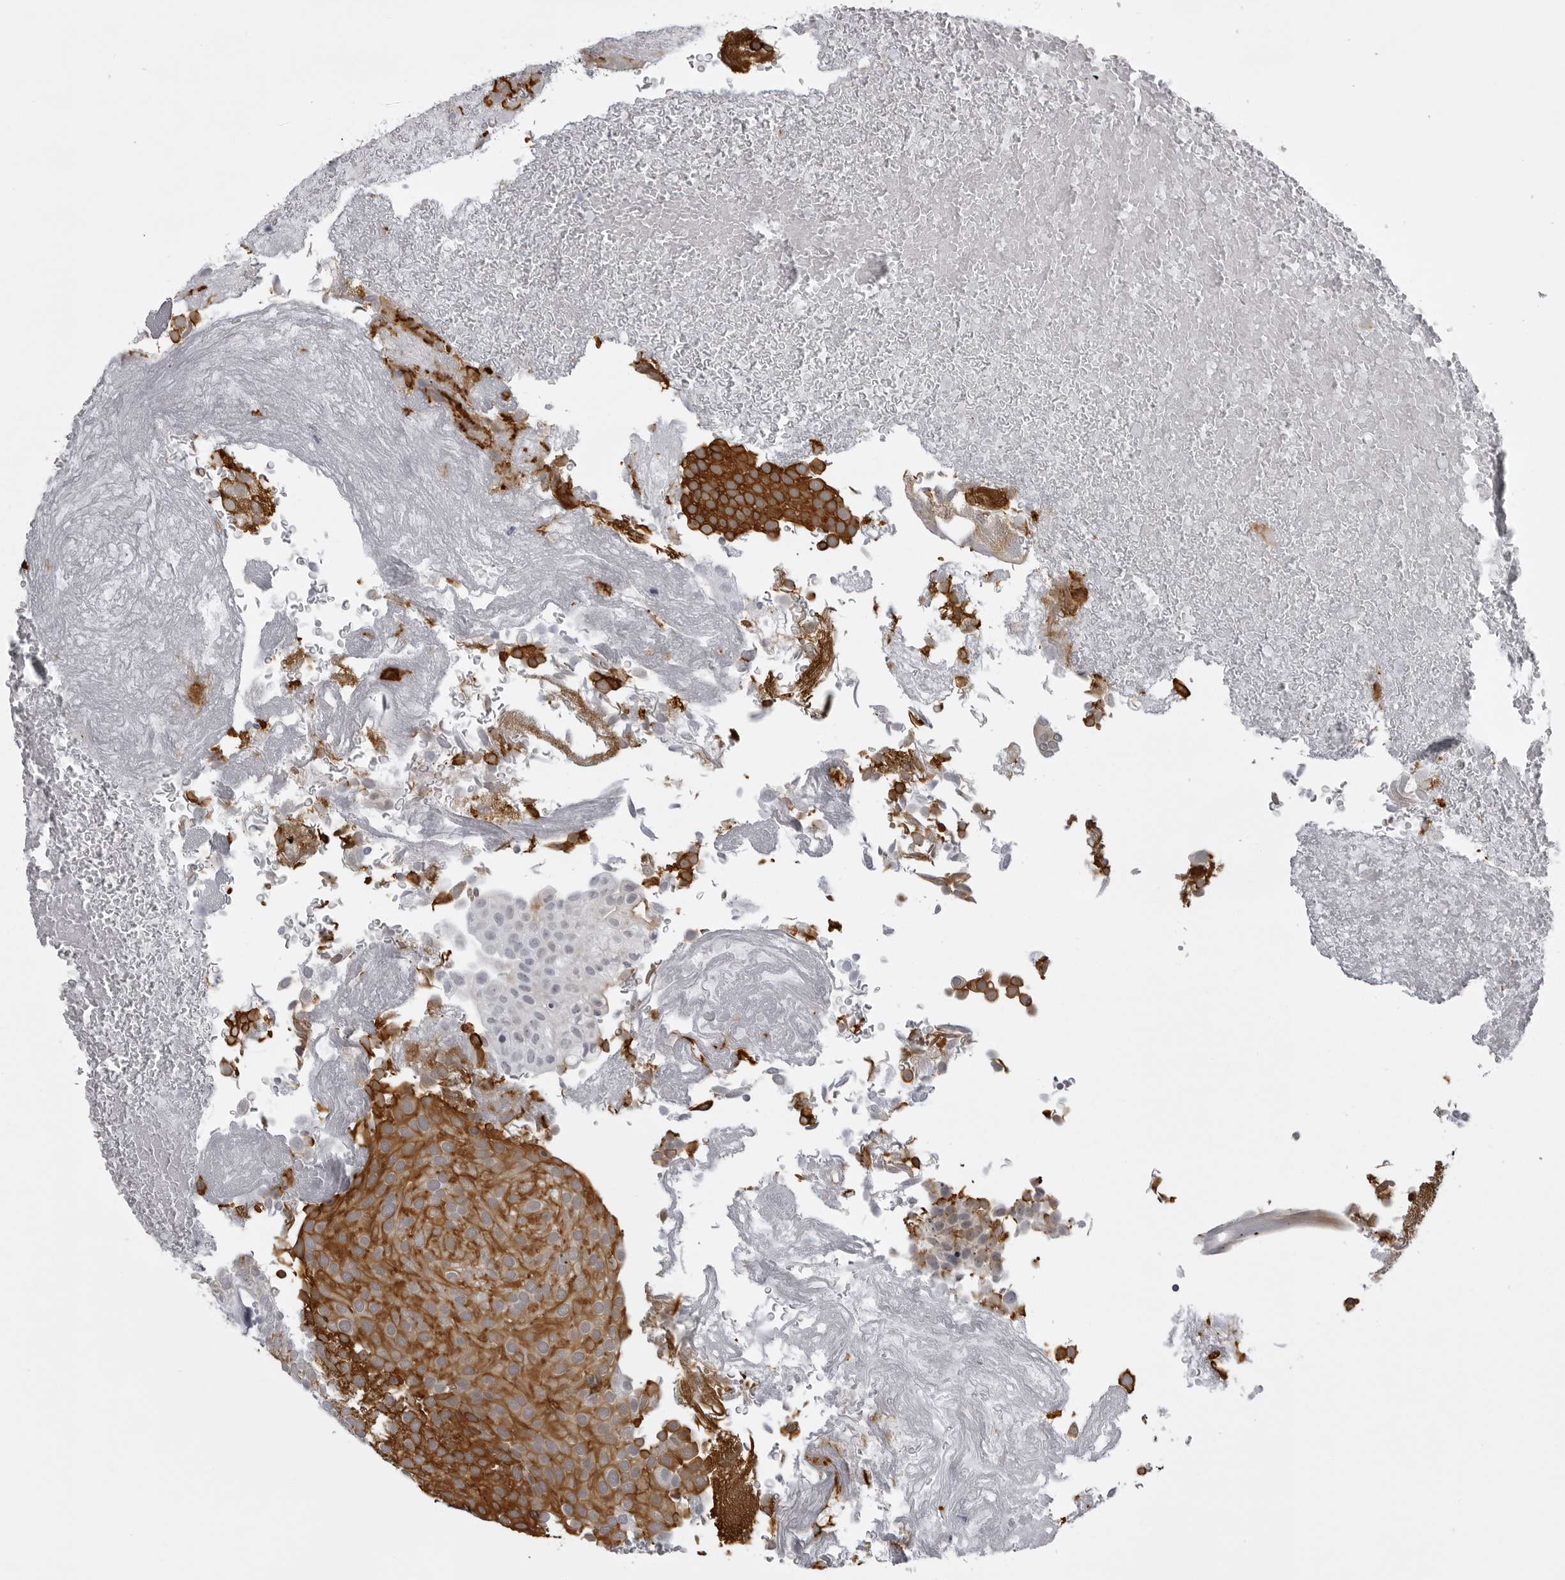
{"staining": {"intensity": "strong", "quantity": ">75%", "location": "cytoplasmic/membranous"}, "tissue": "urothelial cancer", "cell_type": "Tumor cells", "image_type": "cancer", "snomed": [{"axis": "morphology", "description": "Urothelial carcinoma, Low grade"}, {"axis": "topography", "description": "Urinary bladder"}], "caption": "Immunohistochemistry (IHC) (DAB (3,3'-diaminobenzidine)) staining of urothelial carcinoma (low-grade) demonstrates strong cytoplasmic/membranous protein positivity in about >75% of tumor cells.", "gene": "UROD", "patient": {"sex": "male", "age": 78}}